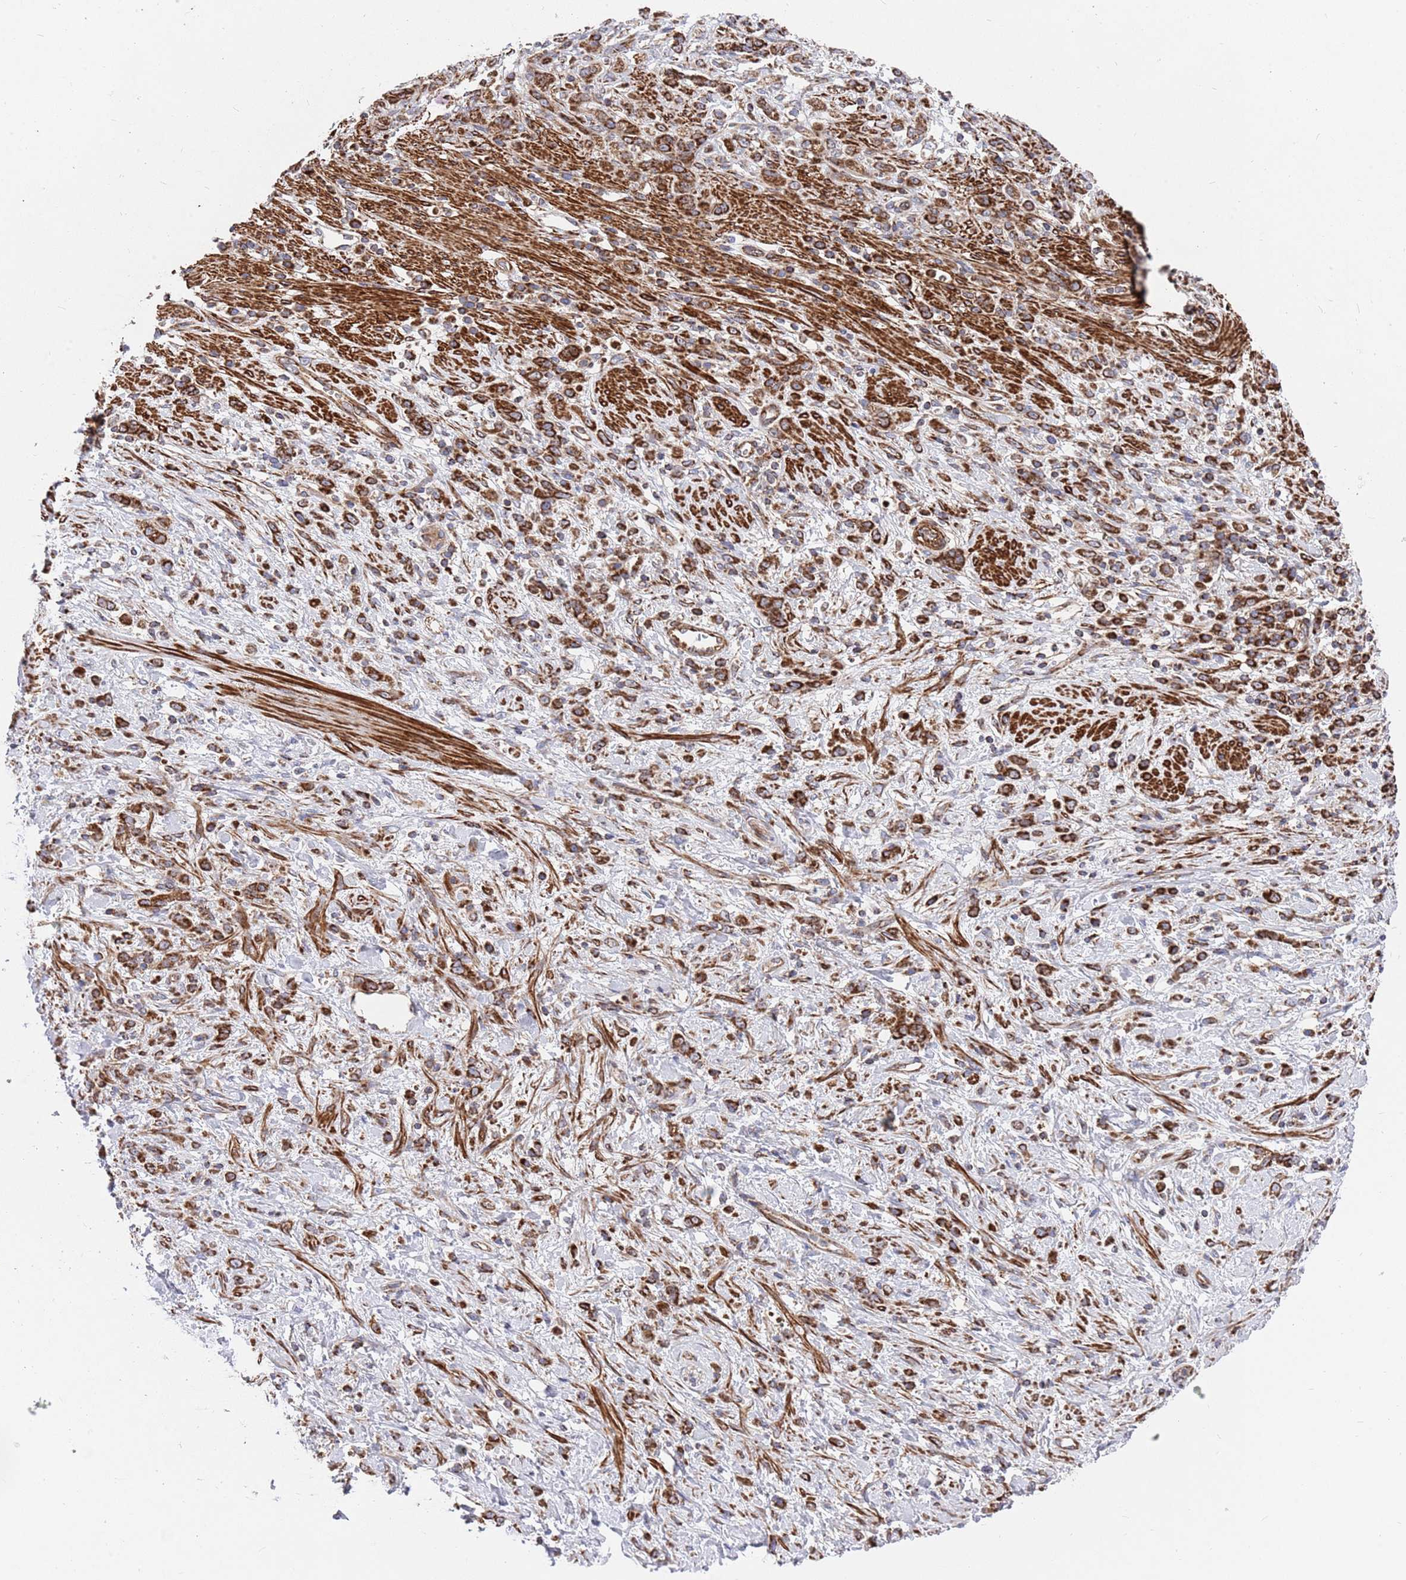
{"staining": {"intensity": "strong", "quantity": ">75%", "location": "cytoplasmic/membranous"}, "tissue": "stomach cancer", "cell_type": "Tumor cells", "image_type": "cancer", "snomed": [{"axis": "morphology", "description": "Adenocarcinoma, NOS"}, {"axis": "topography", "description": "Stomach"}], "caption": "Brown immunohistochemical staining in adenocarcinoma (stomach) reveals strong cytoplasmic/membranous expression in about >75% of tumor cells.", "gene": "WDFY3", "patient": {"sex": "female", "age": 60}}